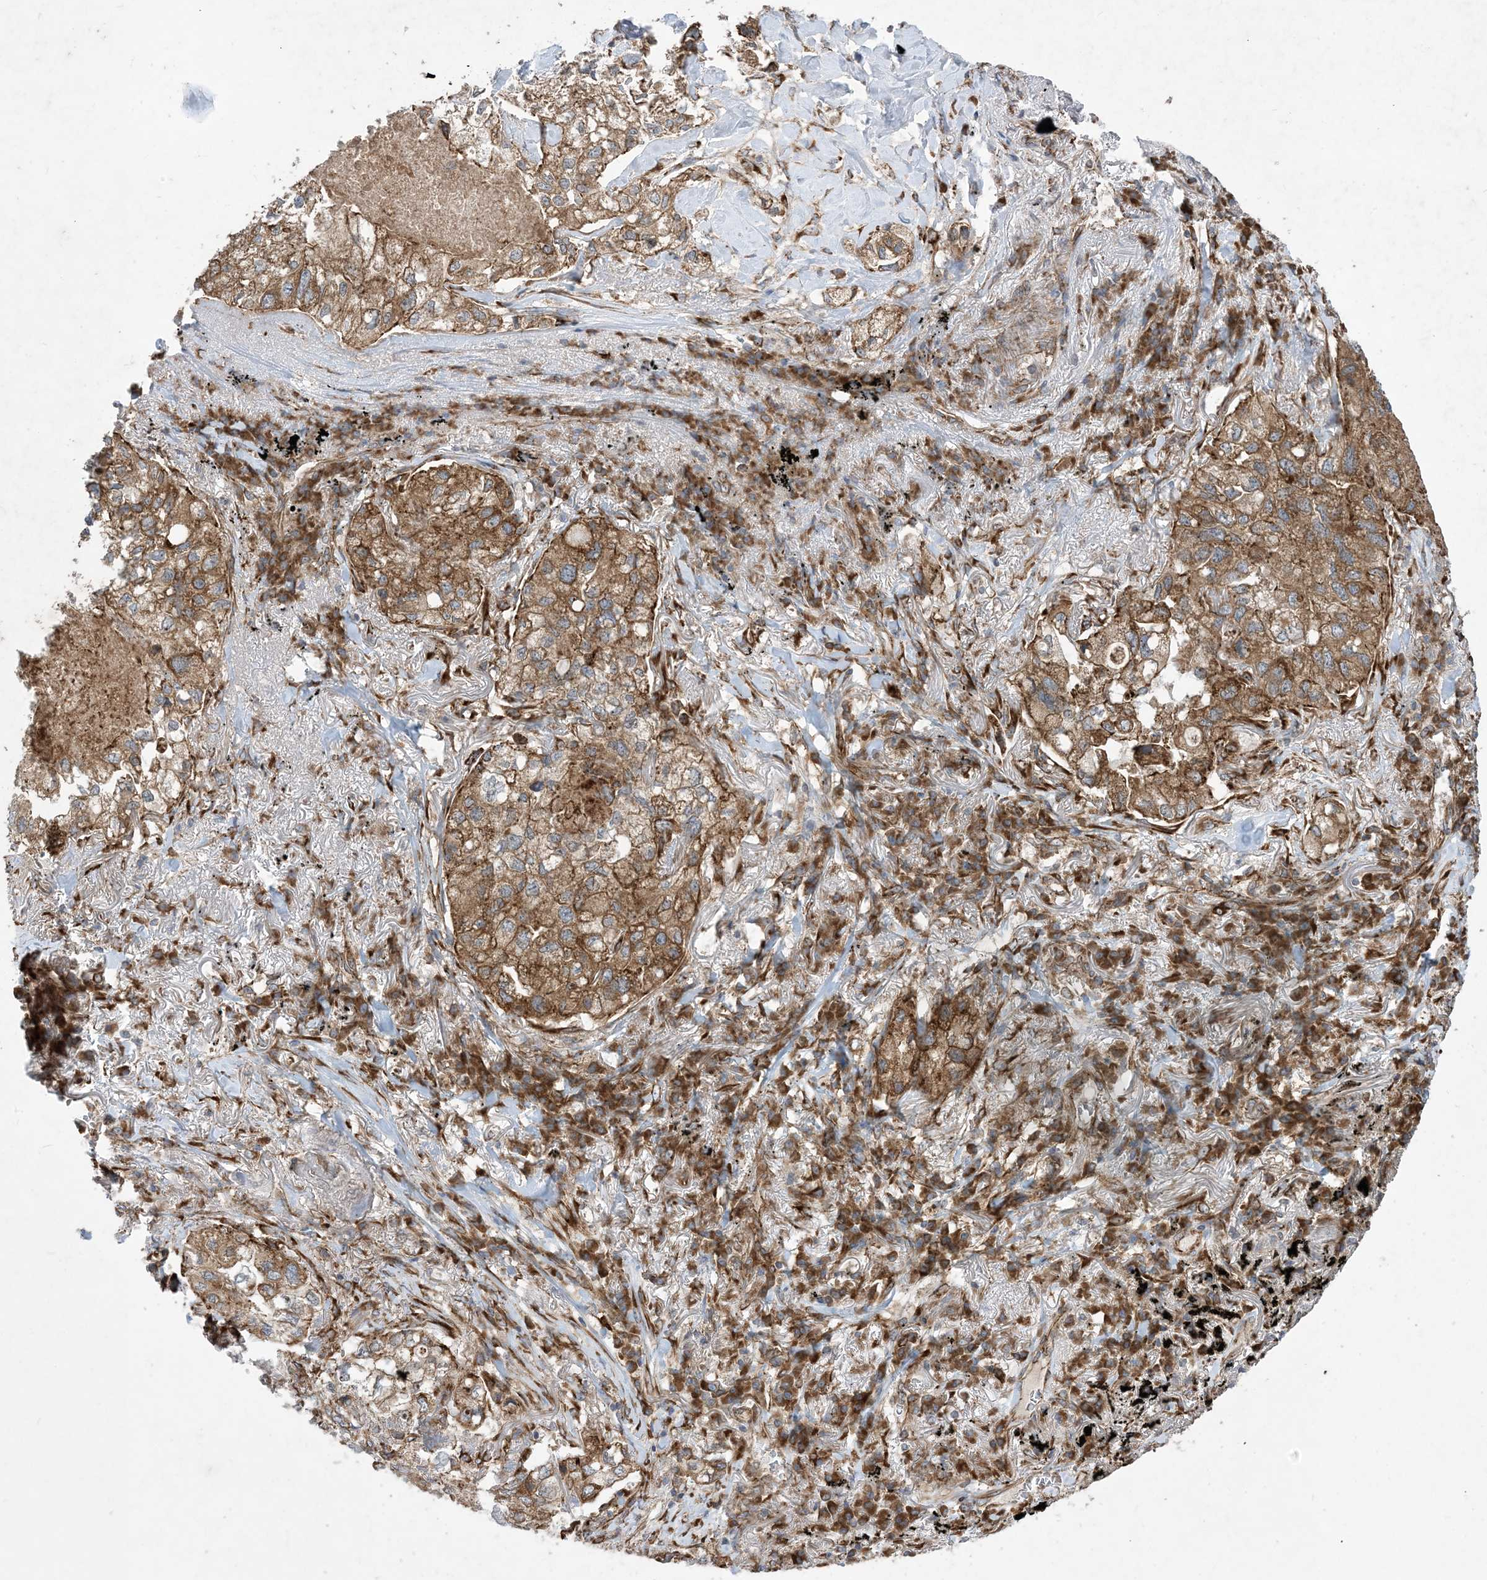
{"staining": {"intensity": "moderate", "quantity": ">75%", "location": "cytoplasmic/membranous"}, "tissue": "lung cancer", "cell_type": "Tumor cells", "image_type": "cancer", "snomed": [{"axis": "morphology", "description": "Adenocarcinoma, NOS"}, {"axis": "topography", "description": "Lung"}], "caption": "IHC of human lung cancer (adenocarcinoma) reveals medium levels of moderate cytoplasmic/membranous positivity in about >75% of tumor cells.", "gene": "OTOP1", "patient": {"sex": "male", "age": 65}}